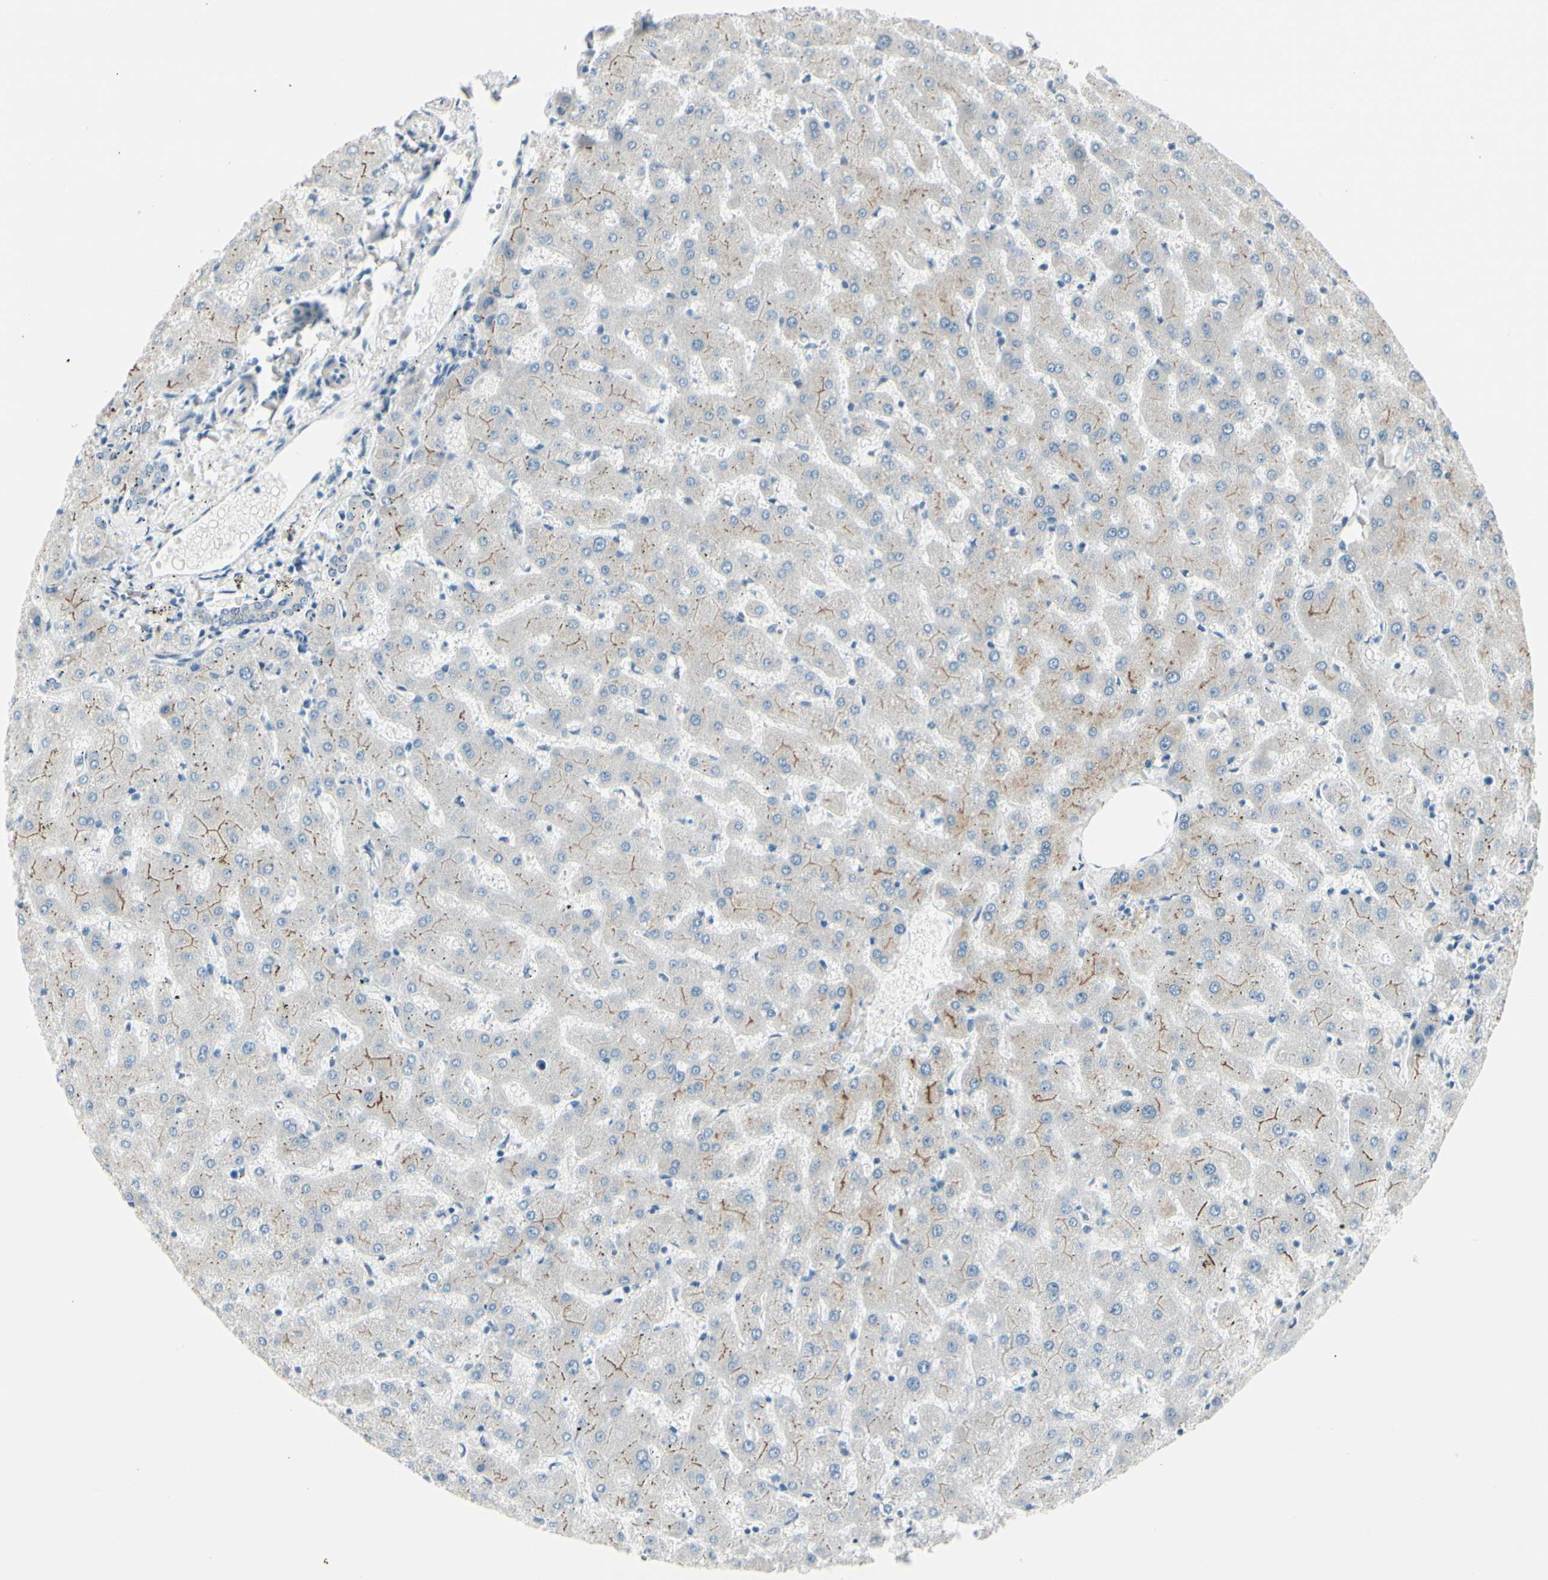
{"staining": {"intensity": "negative", "quantity": "none", "location": "none"}, "tissue": "liver", "cell_type": "Cholangiocytes", "image_type": "normal", "snomed": [{"axis": "morphology", "description": "Normal tissue, NOS"}, {"axis": "topography", "description": "Liver"}], "caption": "This is an immunohistochemistry (IHC) image of normal human liver. There is no staining in cholangiocytes.", "gene": "CDHR5", "patient": {"sex": "female", "age": 63}}